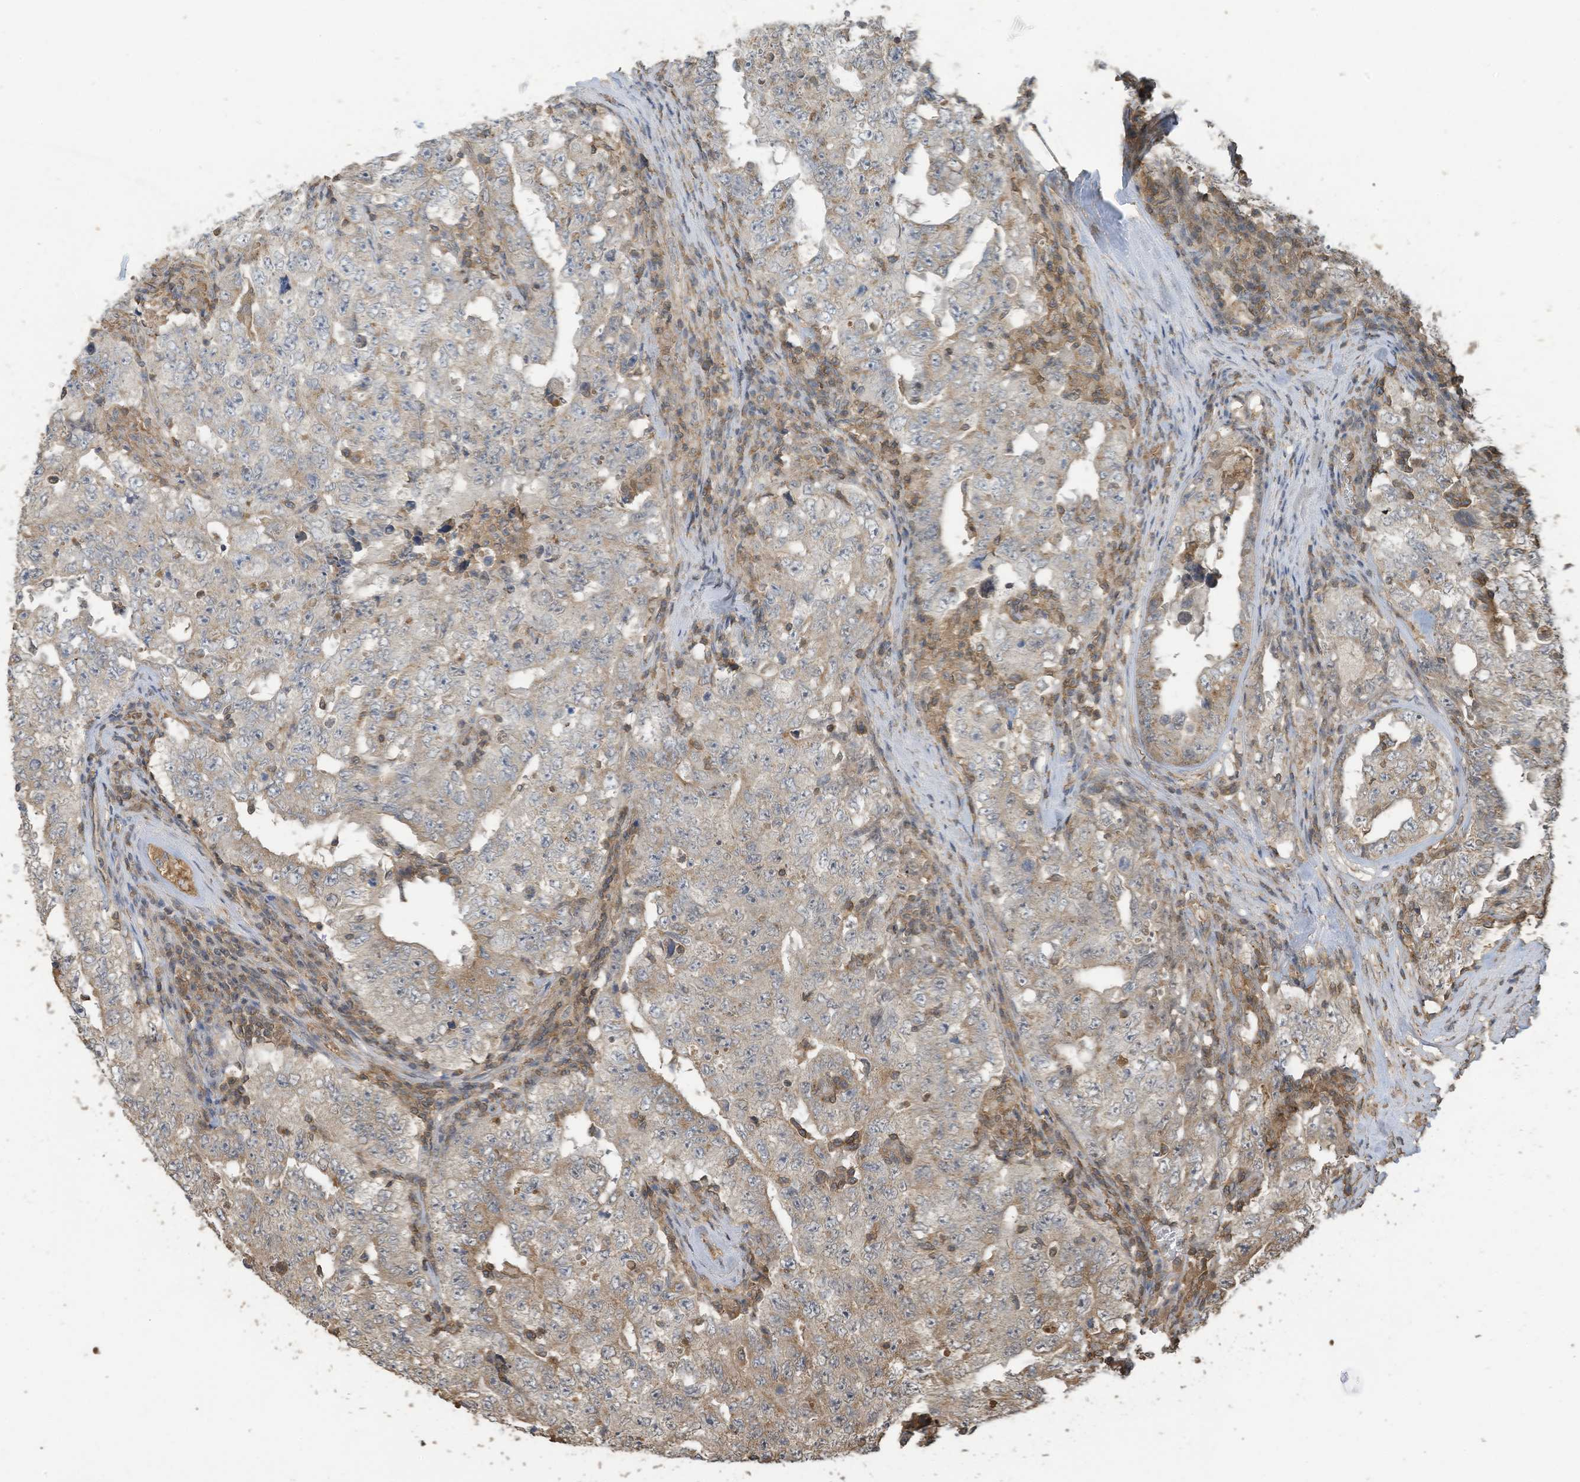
{"staining": {"intensity": "weak", "quantity": "25%-75%", "location": "cytoplasmic/membranous"}, "tissue": "testis cancer", "cell_type": "Tumor cells", "image_type": "cancer", "snomed": [{"axis": "morphology", "description": "Carcinoma, Embryonal, NOS"}, {"axis": "topography", "description": "Testis"}], "caption": "Immunohistochemistry photomicrograph of embryonal carcinoma (testis) stained for a protein (brown), which shows low levels of weak cytoplasmic/membranous staining in approximately 25%-75% of tumor cells.", "gene": "COX10", "patient": {"sex": "male", "age": 26}}